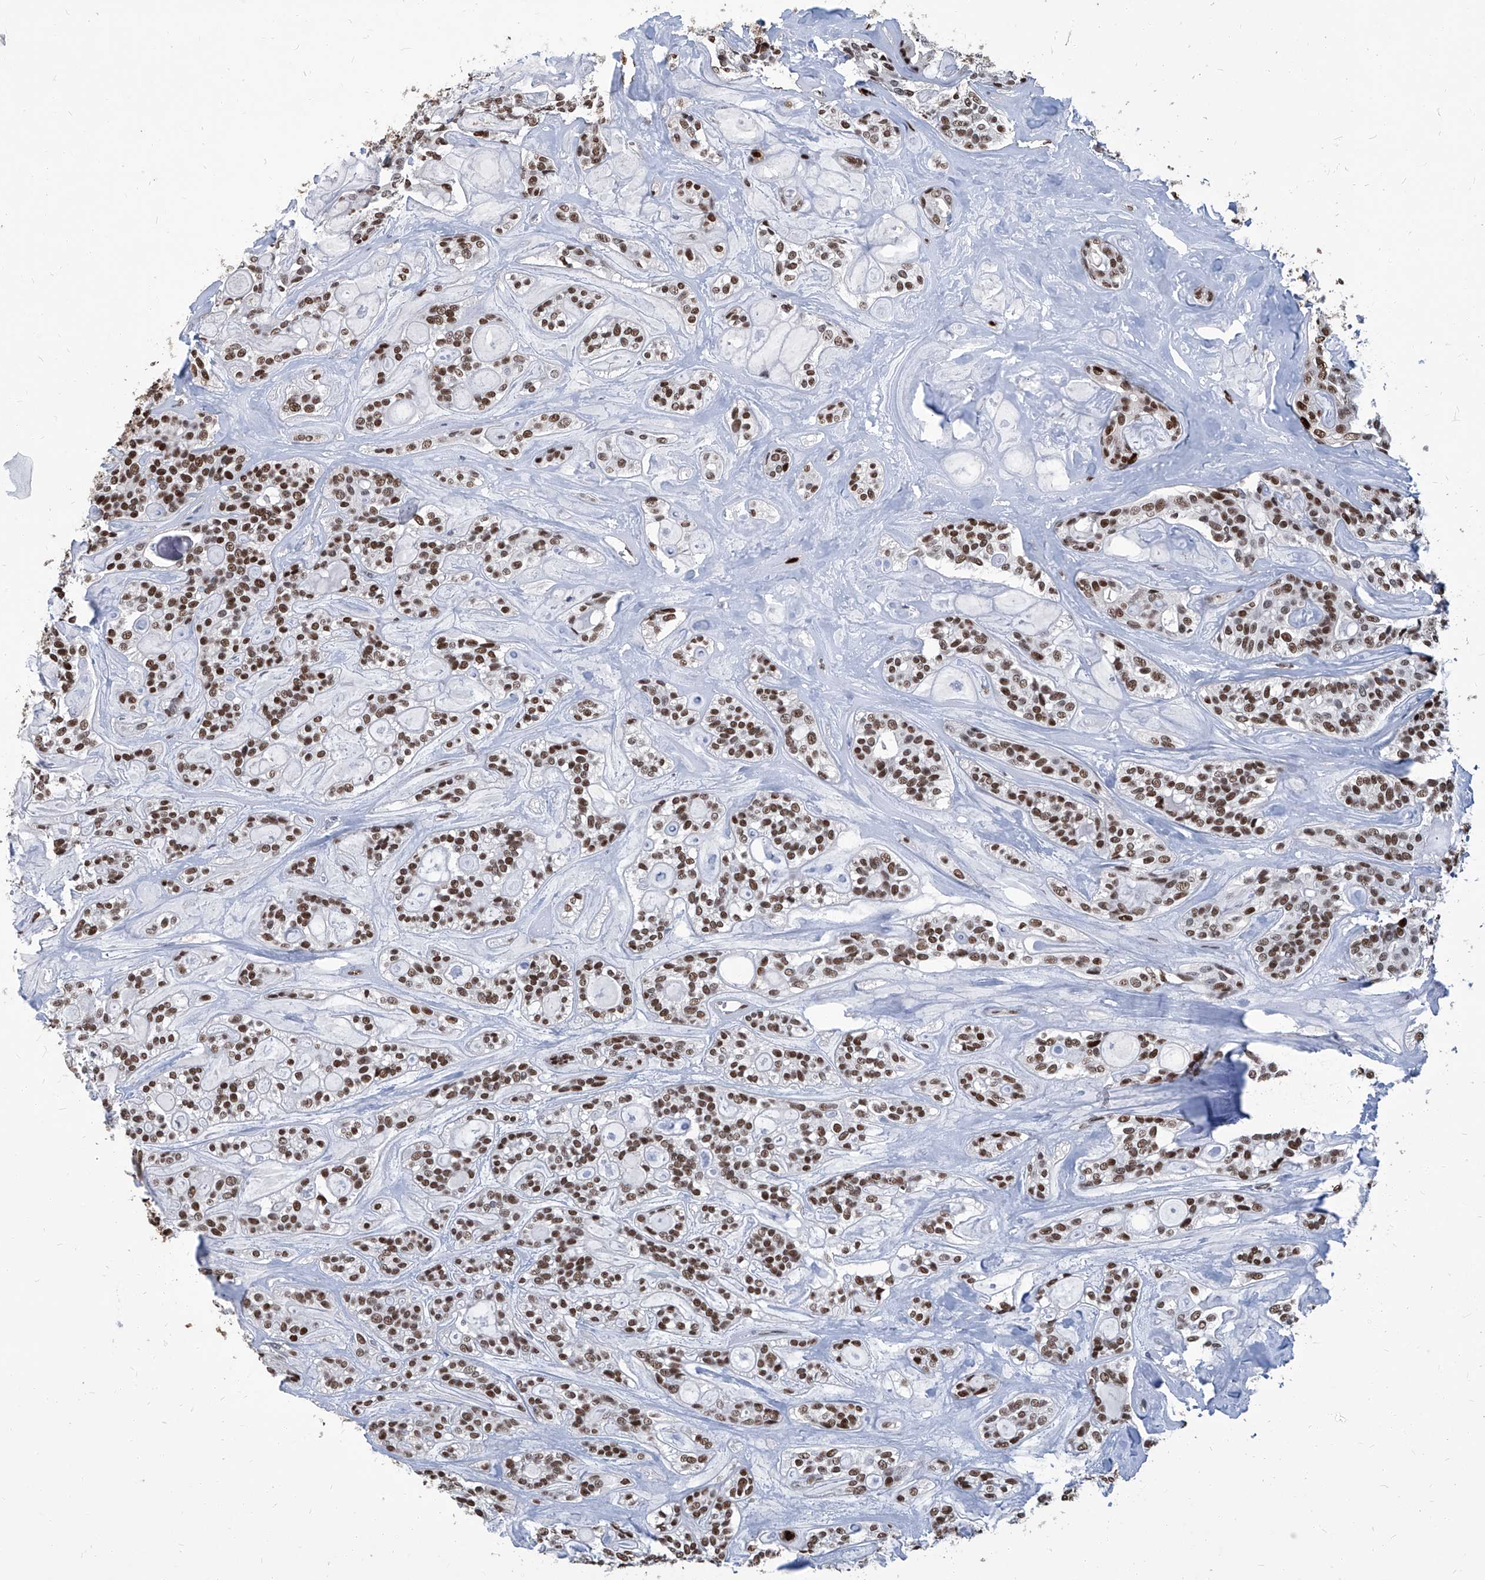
{"staining": {"intensity": "moderate", "quantity": ">75%", "location": "nuclear"}, "tissue": "head and neck cancer", "cell_type": "Tumor cells", "image_type": "cancer", "snomed": [{"axis": "morphology", "description": "Adenocarcinoma, NOS"}, {"axis": "topography", "description": "Head-Neck"}], "caption": "Protein staining exhibits moderate nuclear positivity in approximately >75% of tumor cells in head and neck cancer.", "gene": "PCNA", "patient": {"sex": "male", "age": 66}}